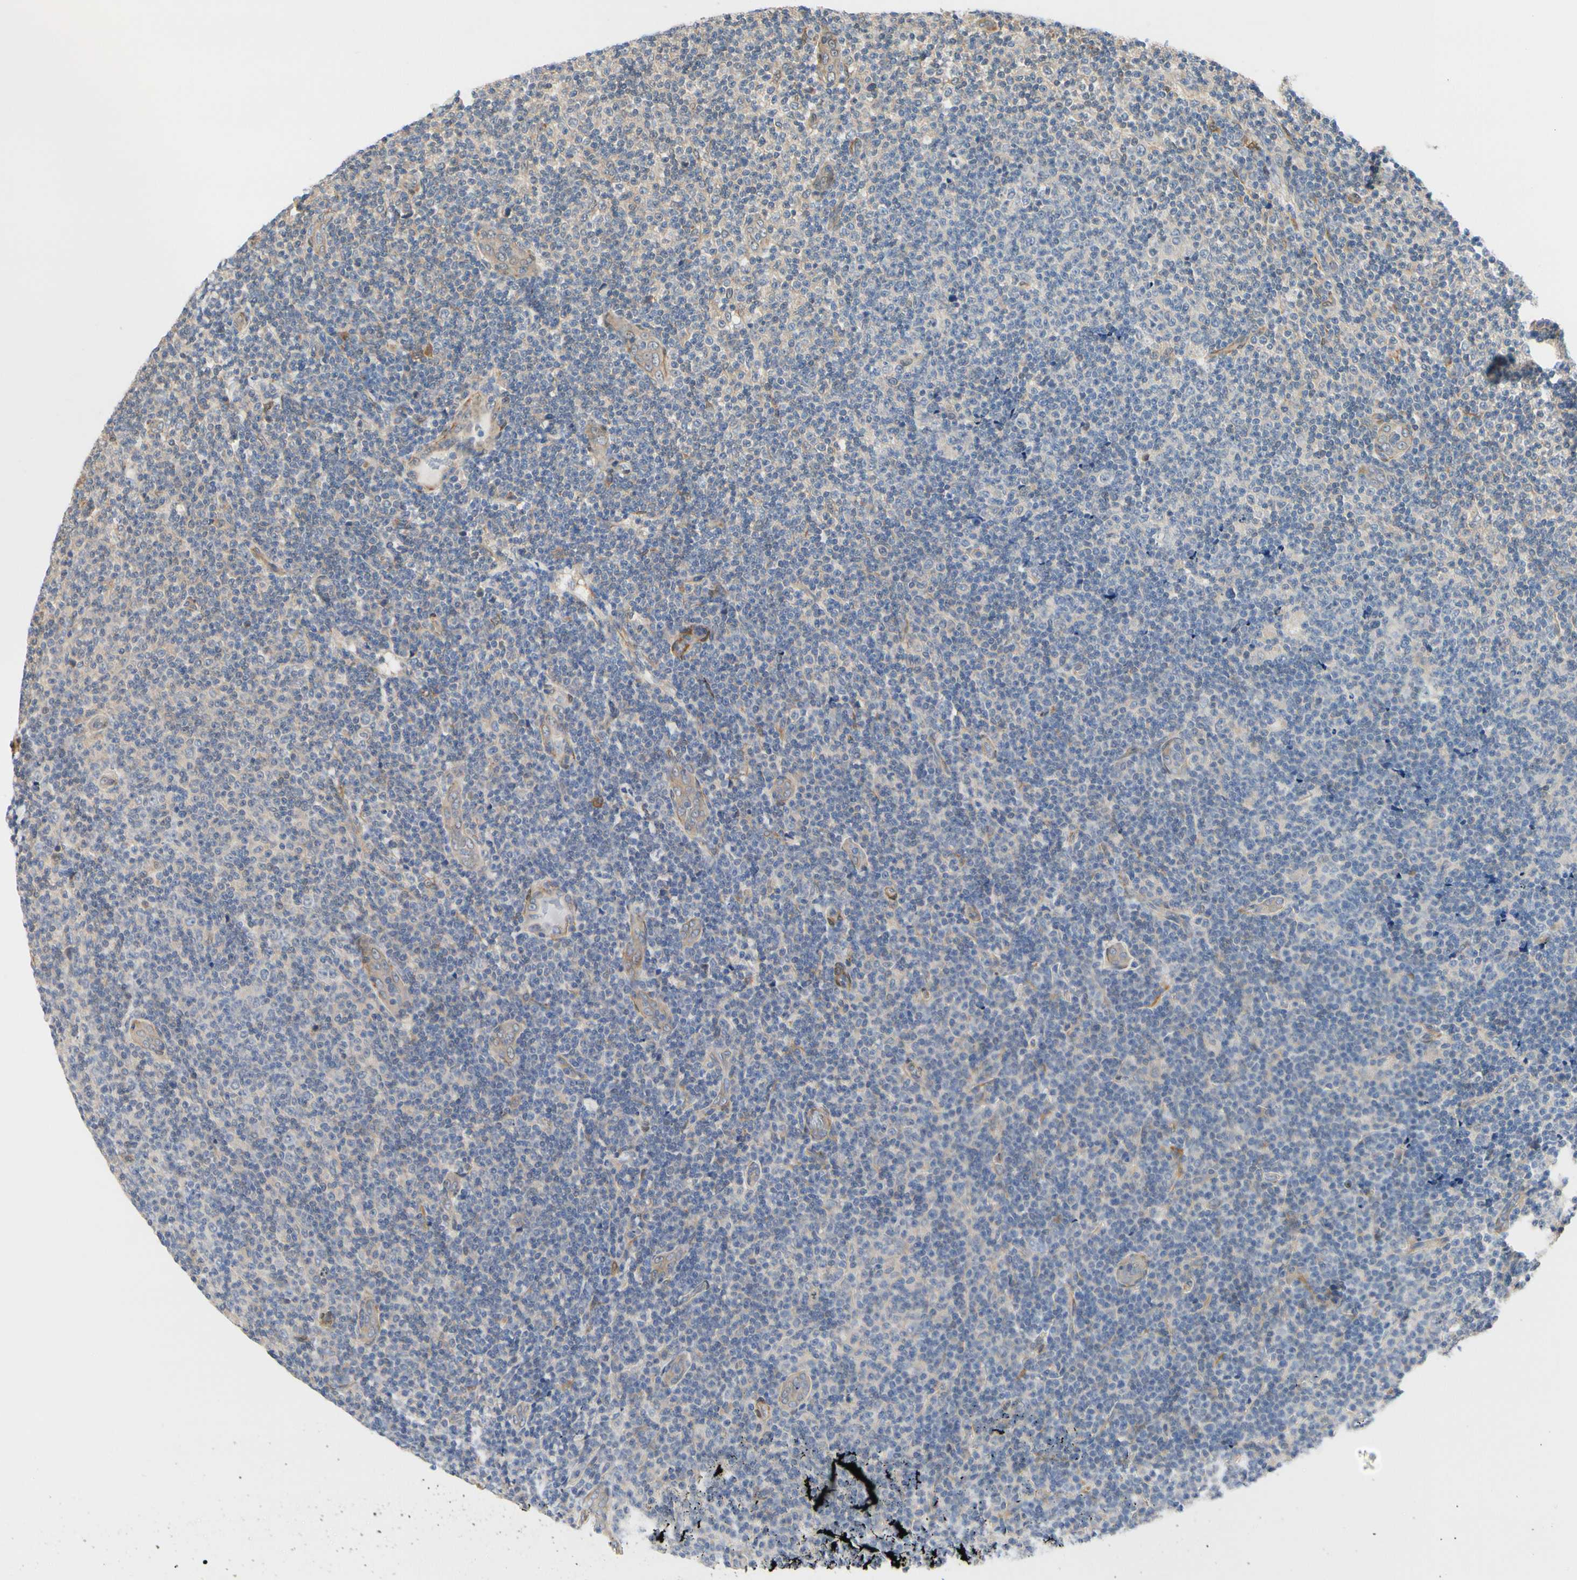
{"staining": {"intensity": "negative", "quantity": "none", "location": "none"}, "tissue": "lymphoma", "cell_type": "Tumor cells", "image_type": "cancer", "snomed": [{"axis": "morphology", "description": "Malignant lymphoma, non-Hodgkin's type, Low grade"}, {"axis": "topography", "description": "Lymph node"}], "caption": "Protein analysis of lymphoma exhibits no significant expression in tumor cells.", "gene": "RASGRF1", "patient": {"sex": "male", "age": 83}}